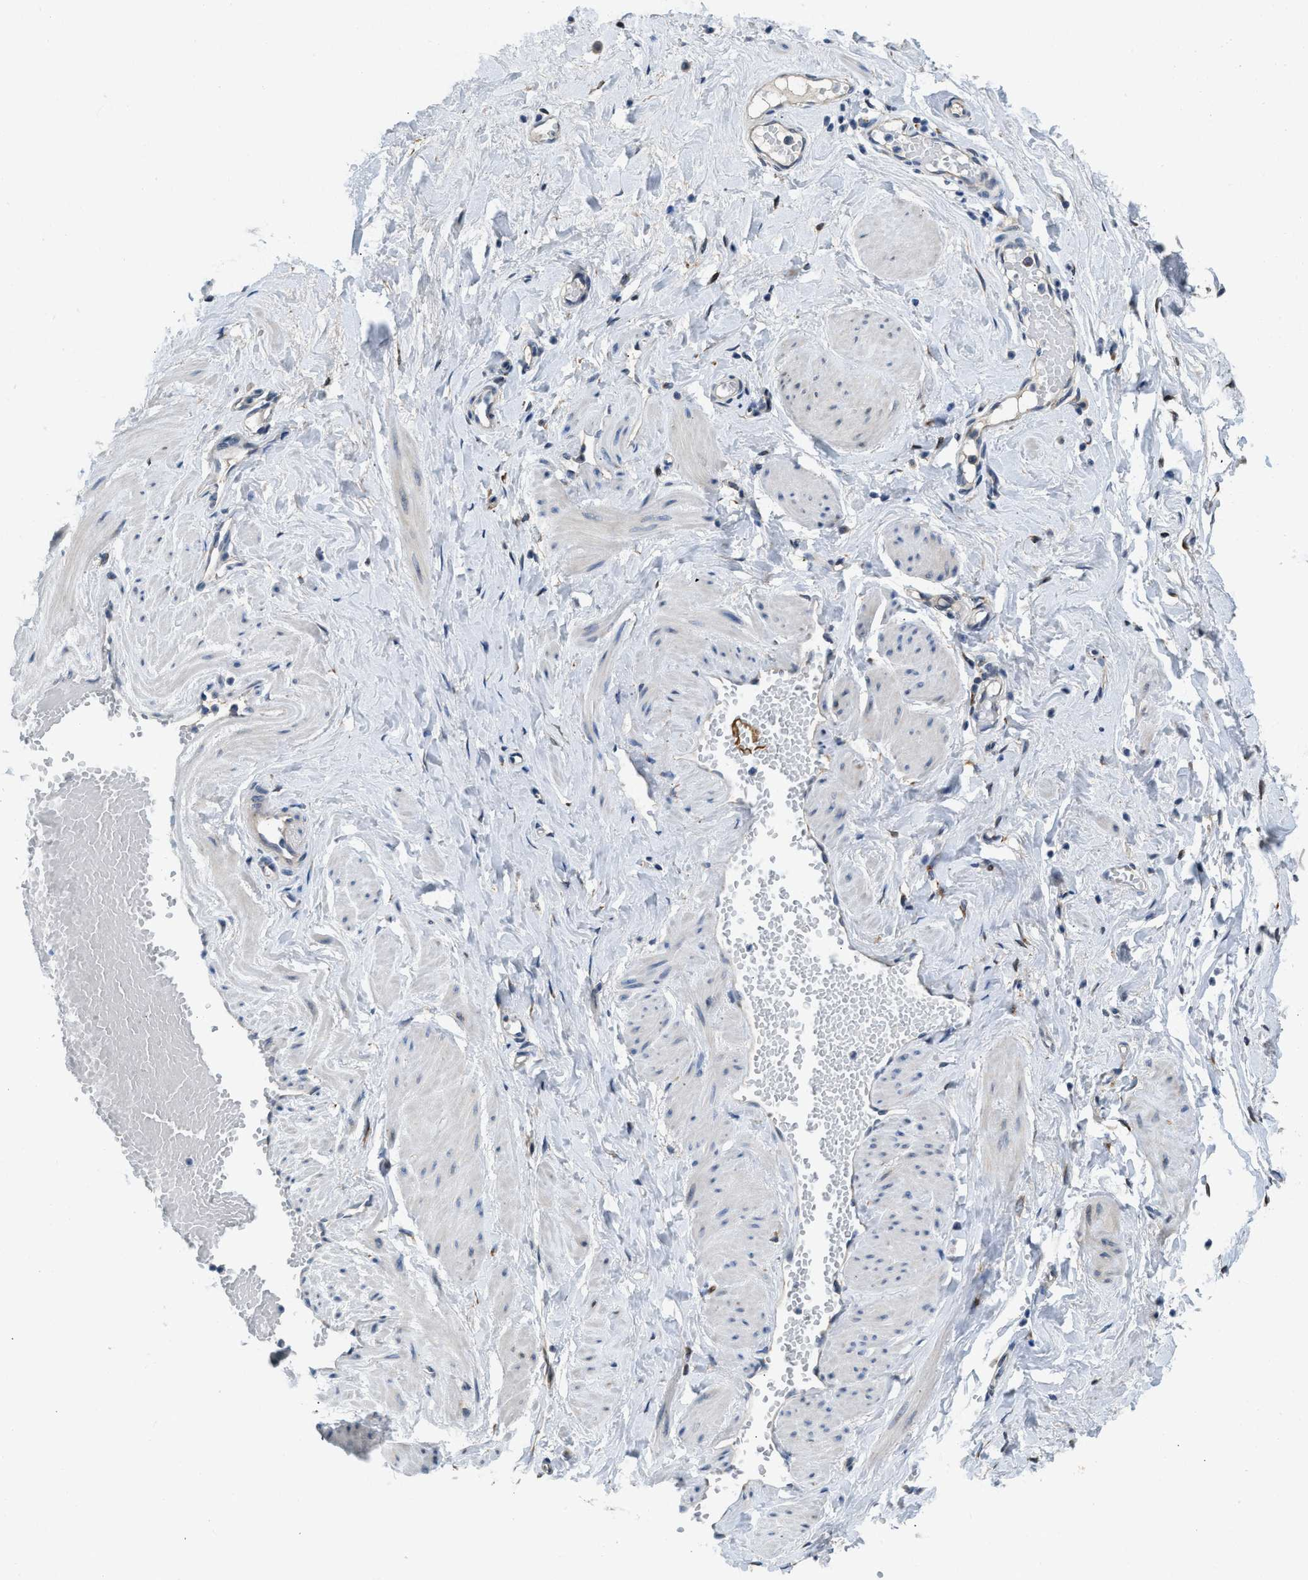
{"staining": {"intensity": "moderate", "quantity": "<25%", "location": "cytoplasmic/membranous"}, "tissue": "adipose tissue", "cell_type": "Adipocytes", "image_type": "normal", "snomed": [{"axis": "morphology", "description": "Normal tissue, NOS"}, {"axis": "topography", "description": "Soft tissue"}, {"axis": "topography", "description": "Vascular tissue"}], "caption": "Benign adipose tissue displays moderate cytoplasmic/membranous staining in about <25% of adipocytes (DAB IHC, brown staining for protein, blue staining for nuclei)..", "gene": "GGCX", "patient": {"sex": "female", "age": 35}}